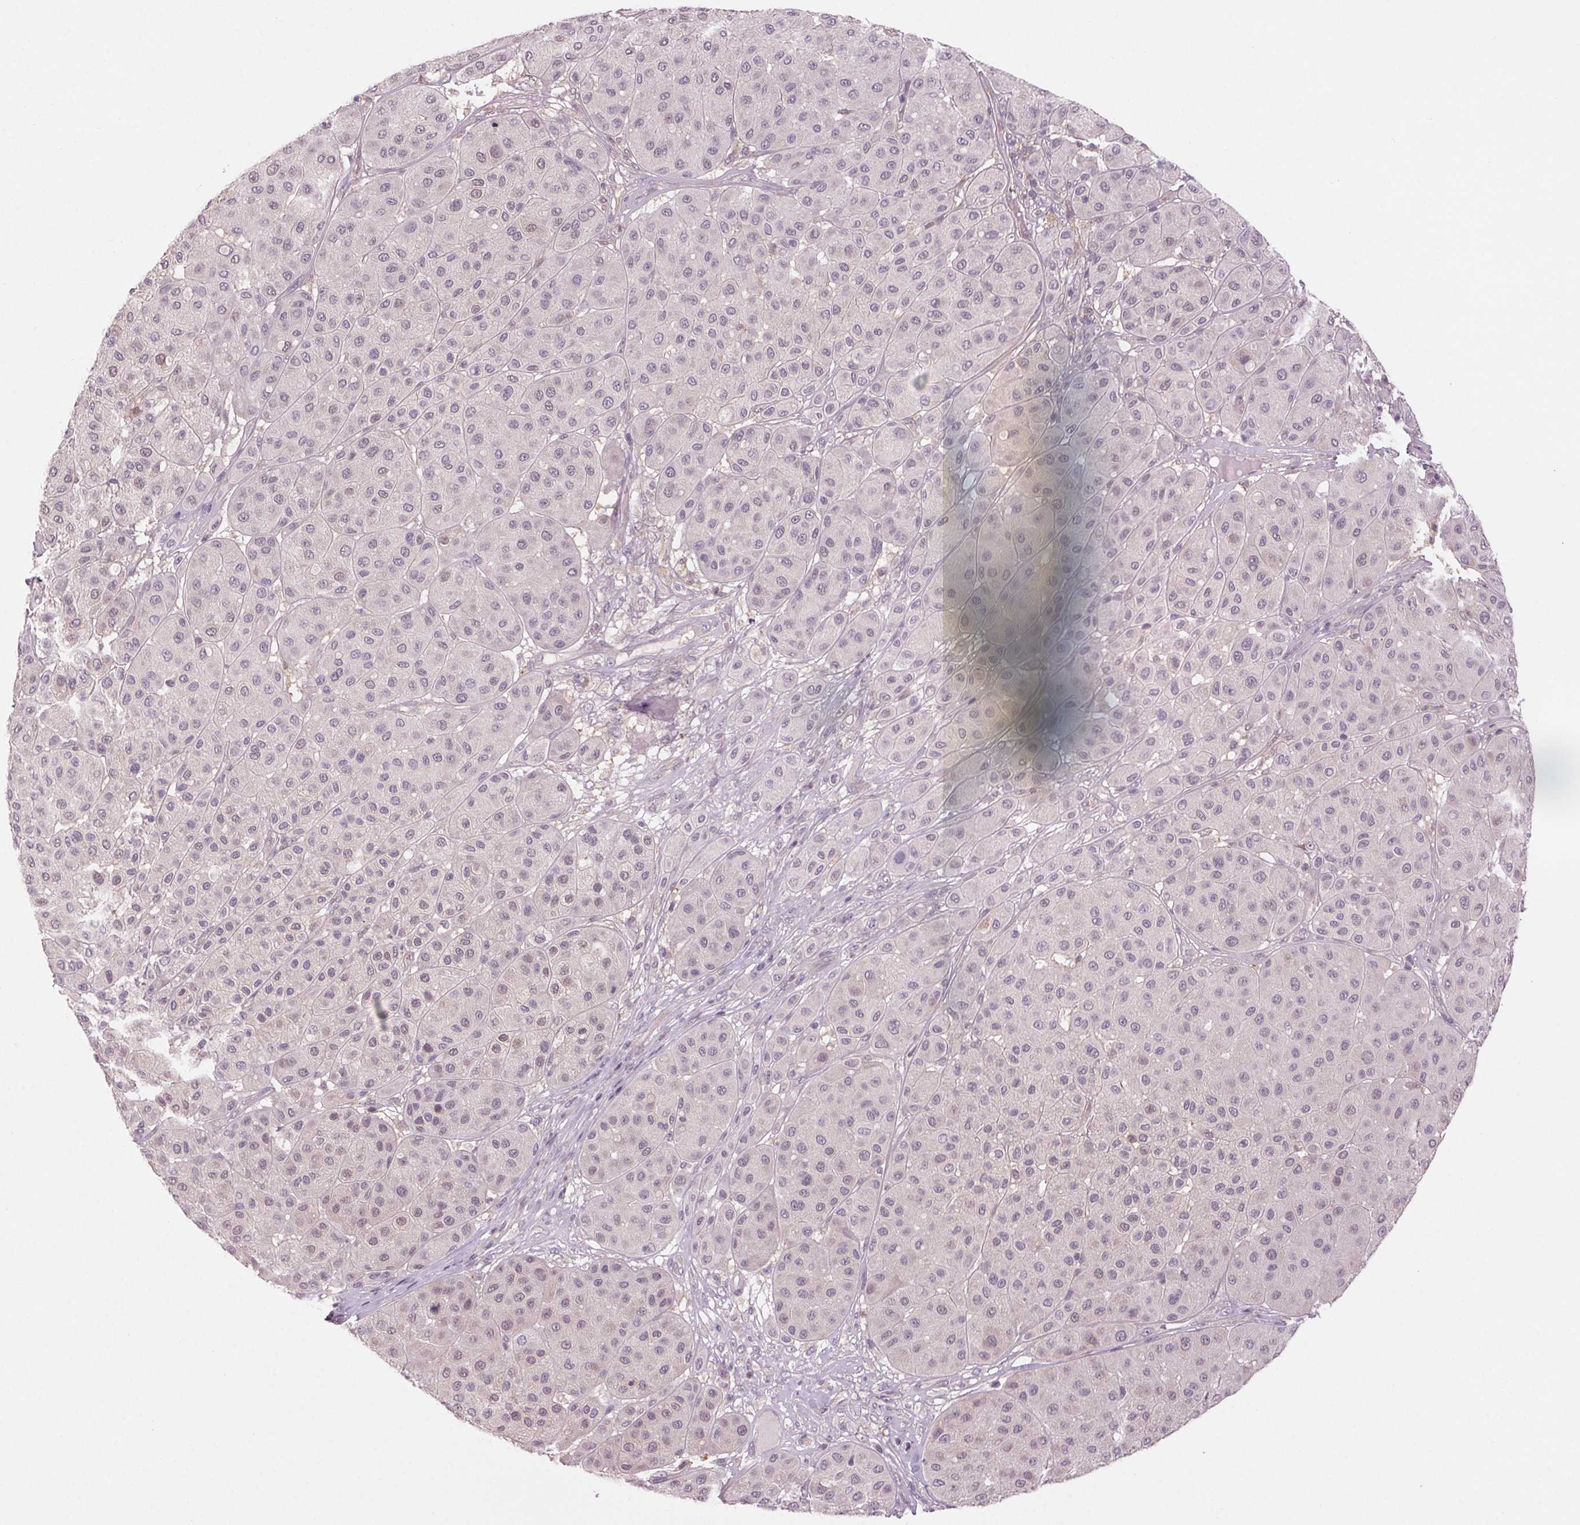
{"staining": {"intensity": "negative", "quantity": "none", "location": "none"}, "tissue": "melanoma", "cell_type": "Tumor cells", "image_type": "cancer", "snomed": [{"axis": "morphology", "description": "Malignant melanoma, Metastatic site"}, {"axis": "topography", "description": "Smooth muscle"}], "caption": "Histopathology image shows no significant protein staining in tumor cells of malignant melanoma (metastatic site).", "gene": "HHLA2", "patient": {"sex": "male", "age": 41}}